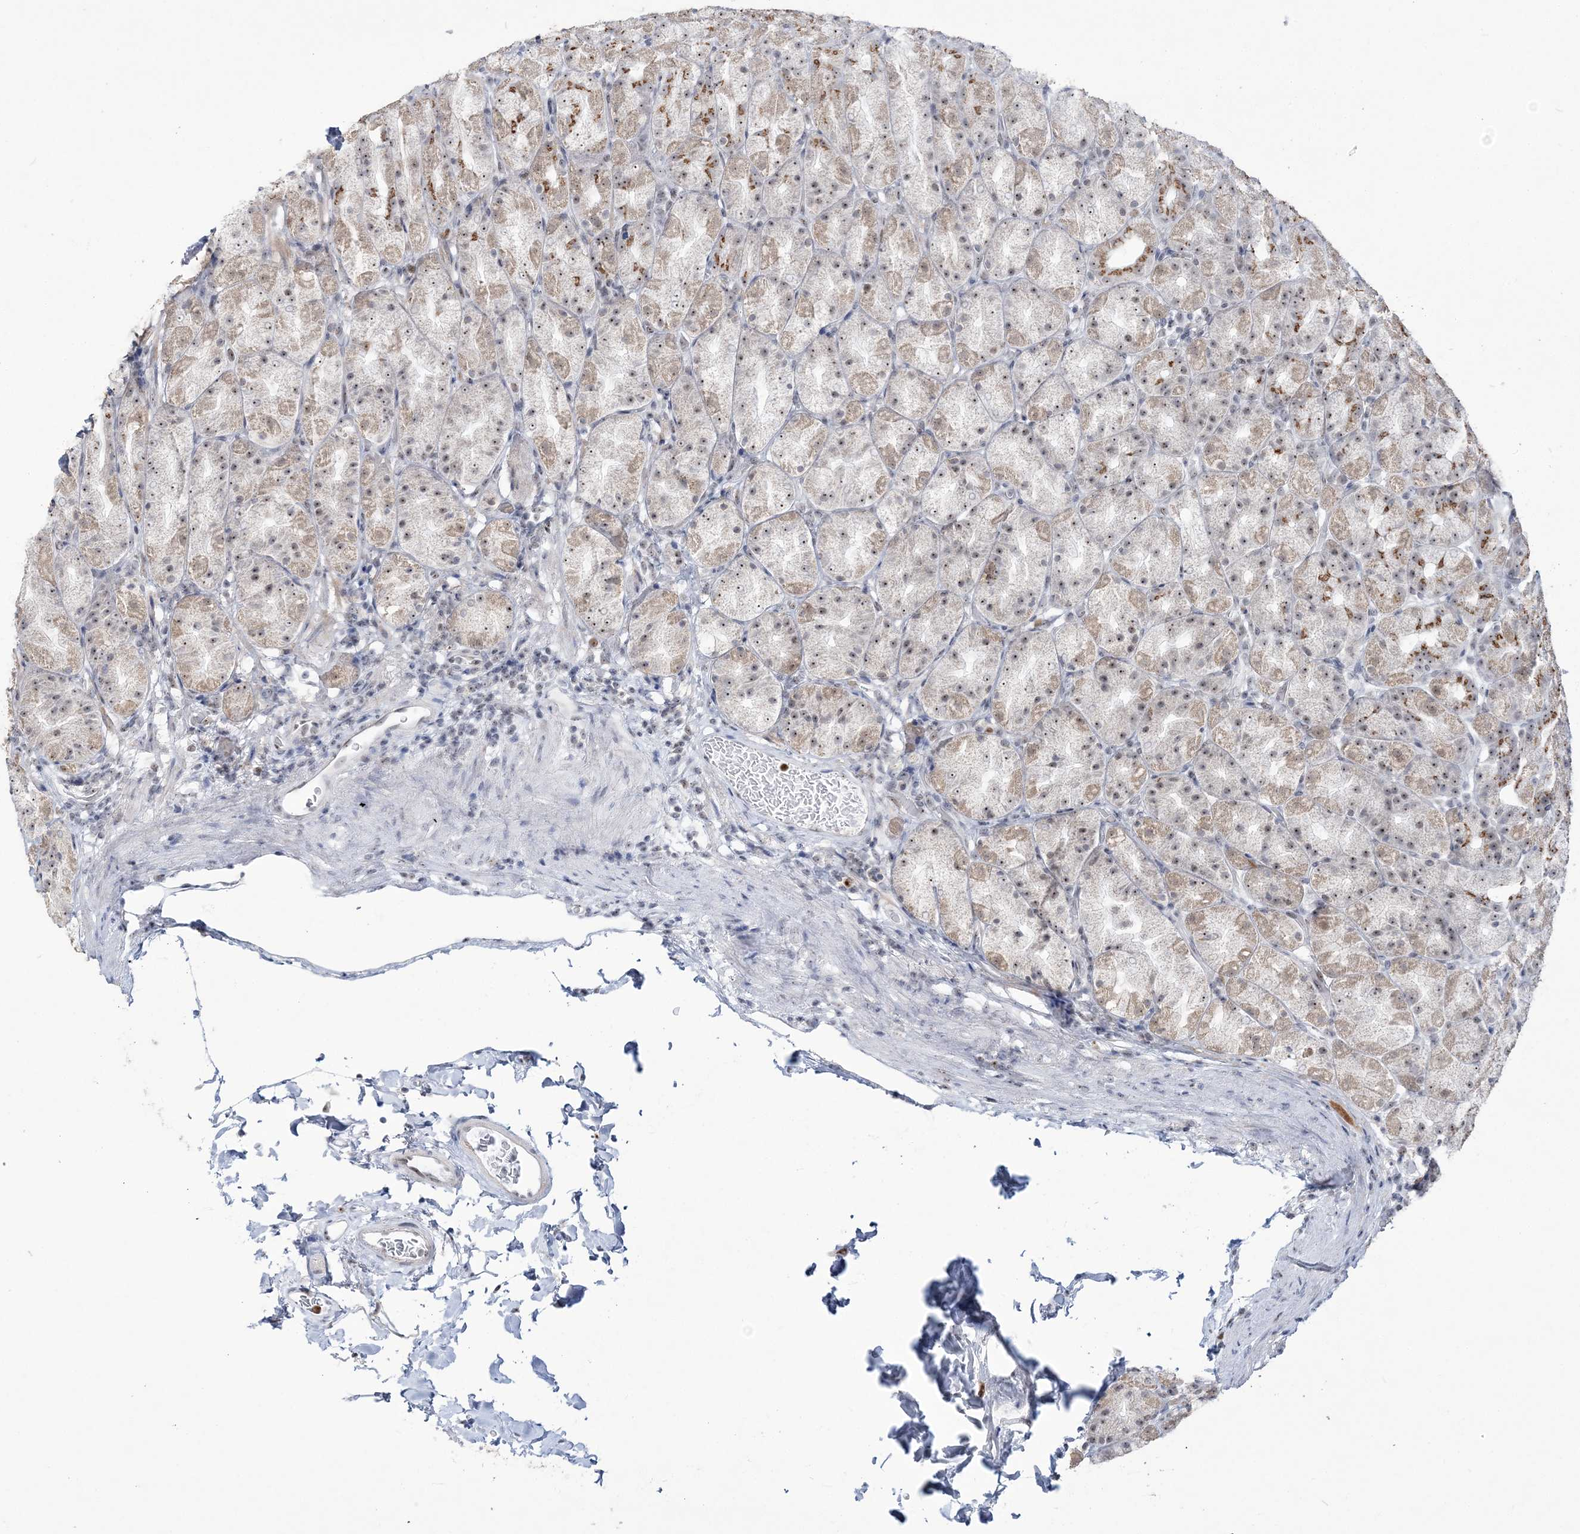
{"staining": {"intensity": "moderate", "quantity": "25%-75%", "location": "cytoplasmic/membranous,nuclear"}, "tissue": "stomach", "cell_type": "Glandular cells", "image_type": "normal", "snomed": [{"axis": "morphology", "description": "Normal tissue, NOS"}, {"axis": "topography", "description": "Stomach, upper"}], "caption": "Immunohistochemical staining of normal stomach displays medium levels of moderate cytoplasmic/membranous,nuclear expression in approximately 25%-75% of glandular cells.", "gene": "DDX21", "patient": {"sex": "male", "age": 68}}